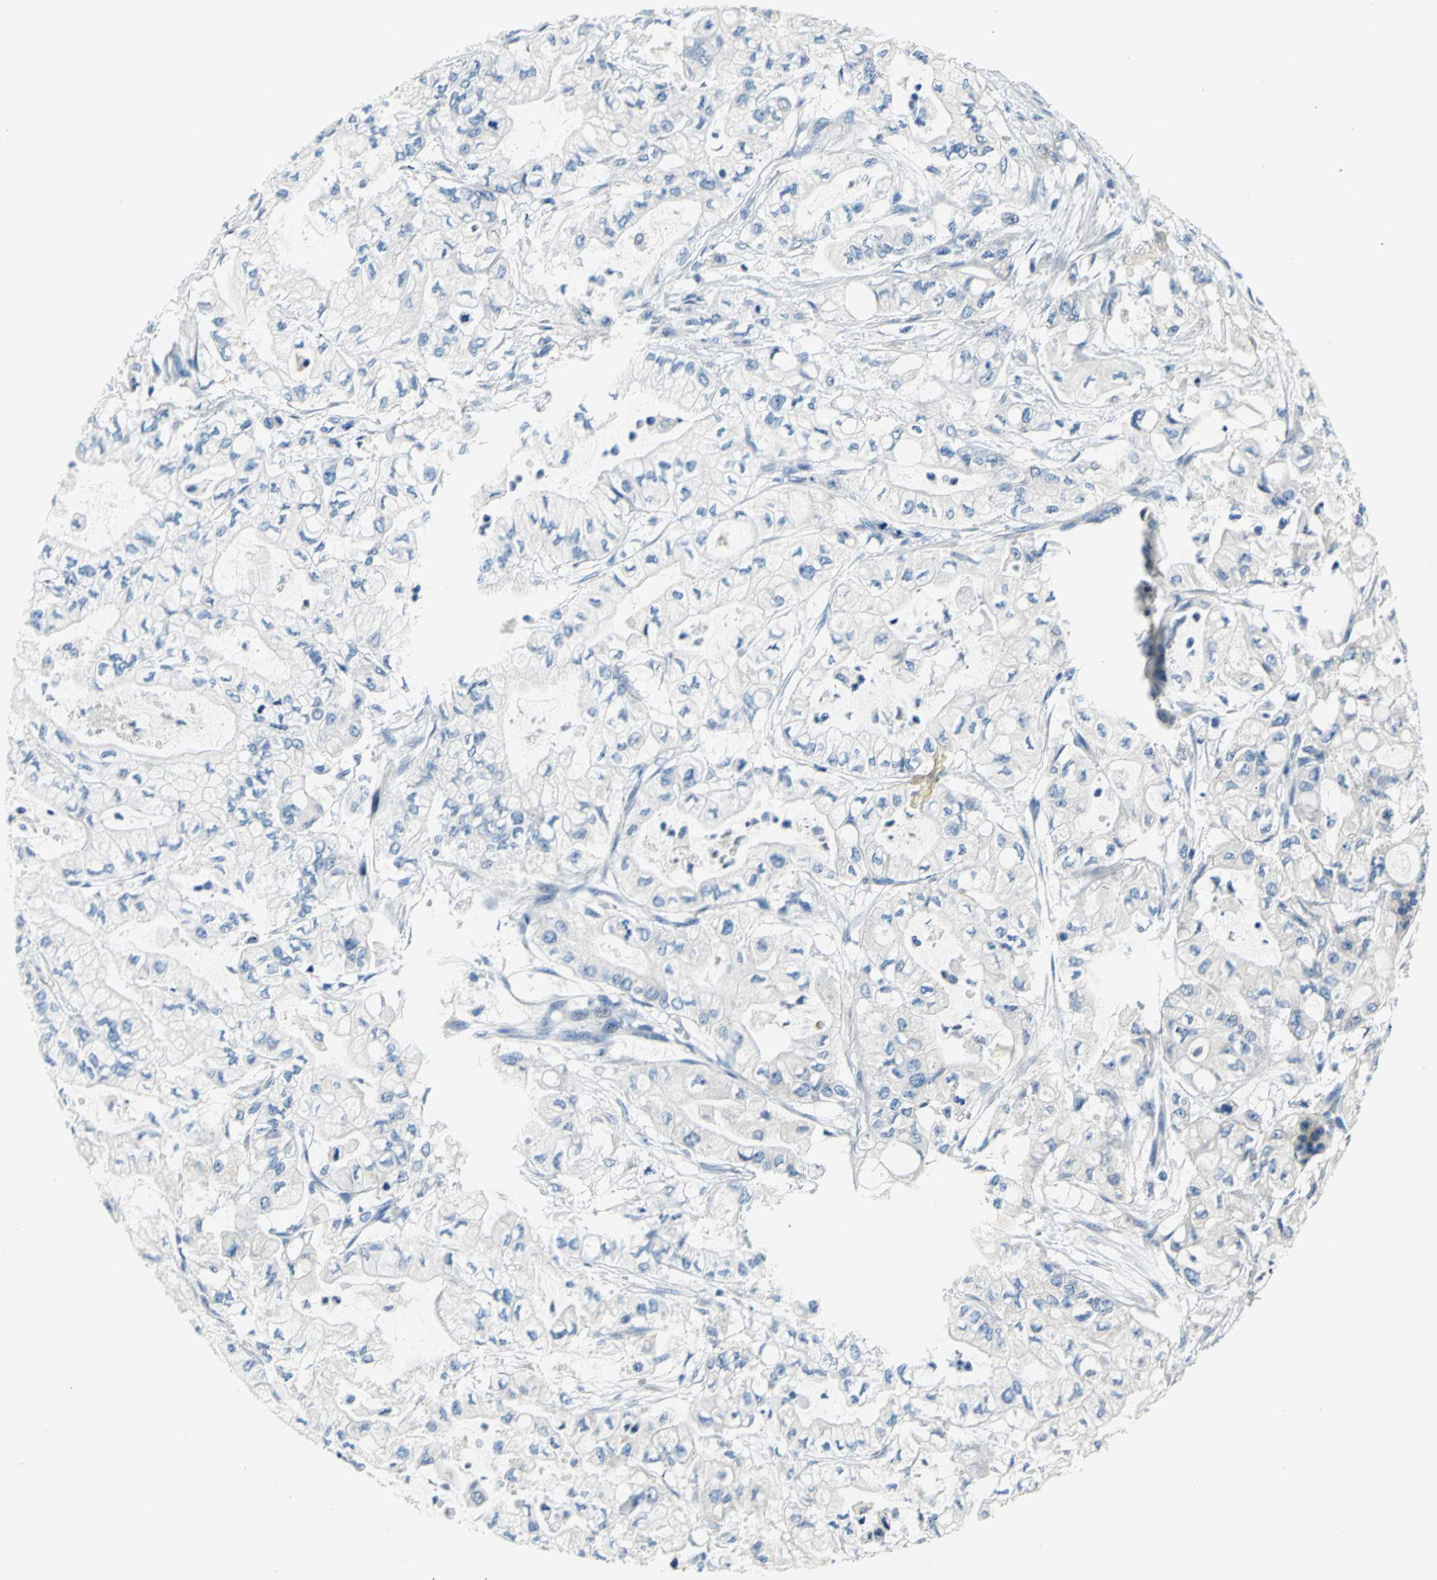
{"staining": {"intensity": "negative", "quantity": "none", "location": "none"}, "tissue": "pancreatic cancer", "cell_type": "Tumor cells", "image_type": "cancer", "snomed": [{"axis": "morphology", "description": "Adenocarcinoma, NOS"}, {"axis": "topography", "description": "Pancreas"}], "caption": "A high-resolution histopathology image shows immunohistochemistry staining of adenocarcinoma (pancreatic), which exhibits no significant positivity in tumor cells.", "gene": "TRIM25", "patient": {"sex": "male", "age": 79}}